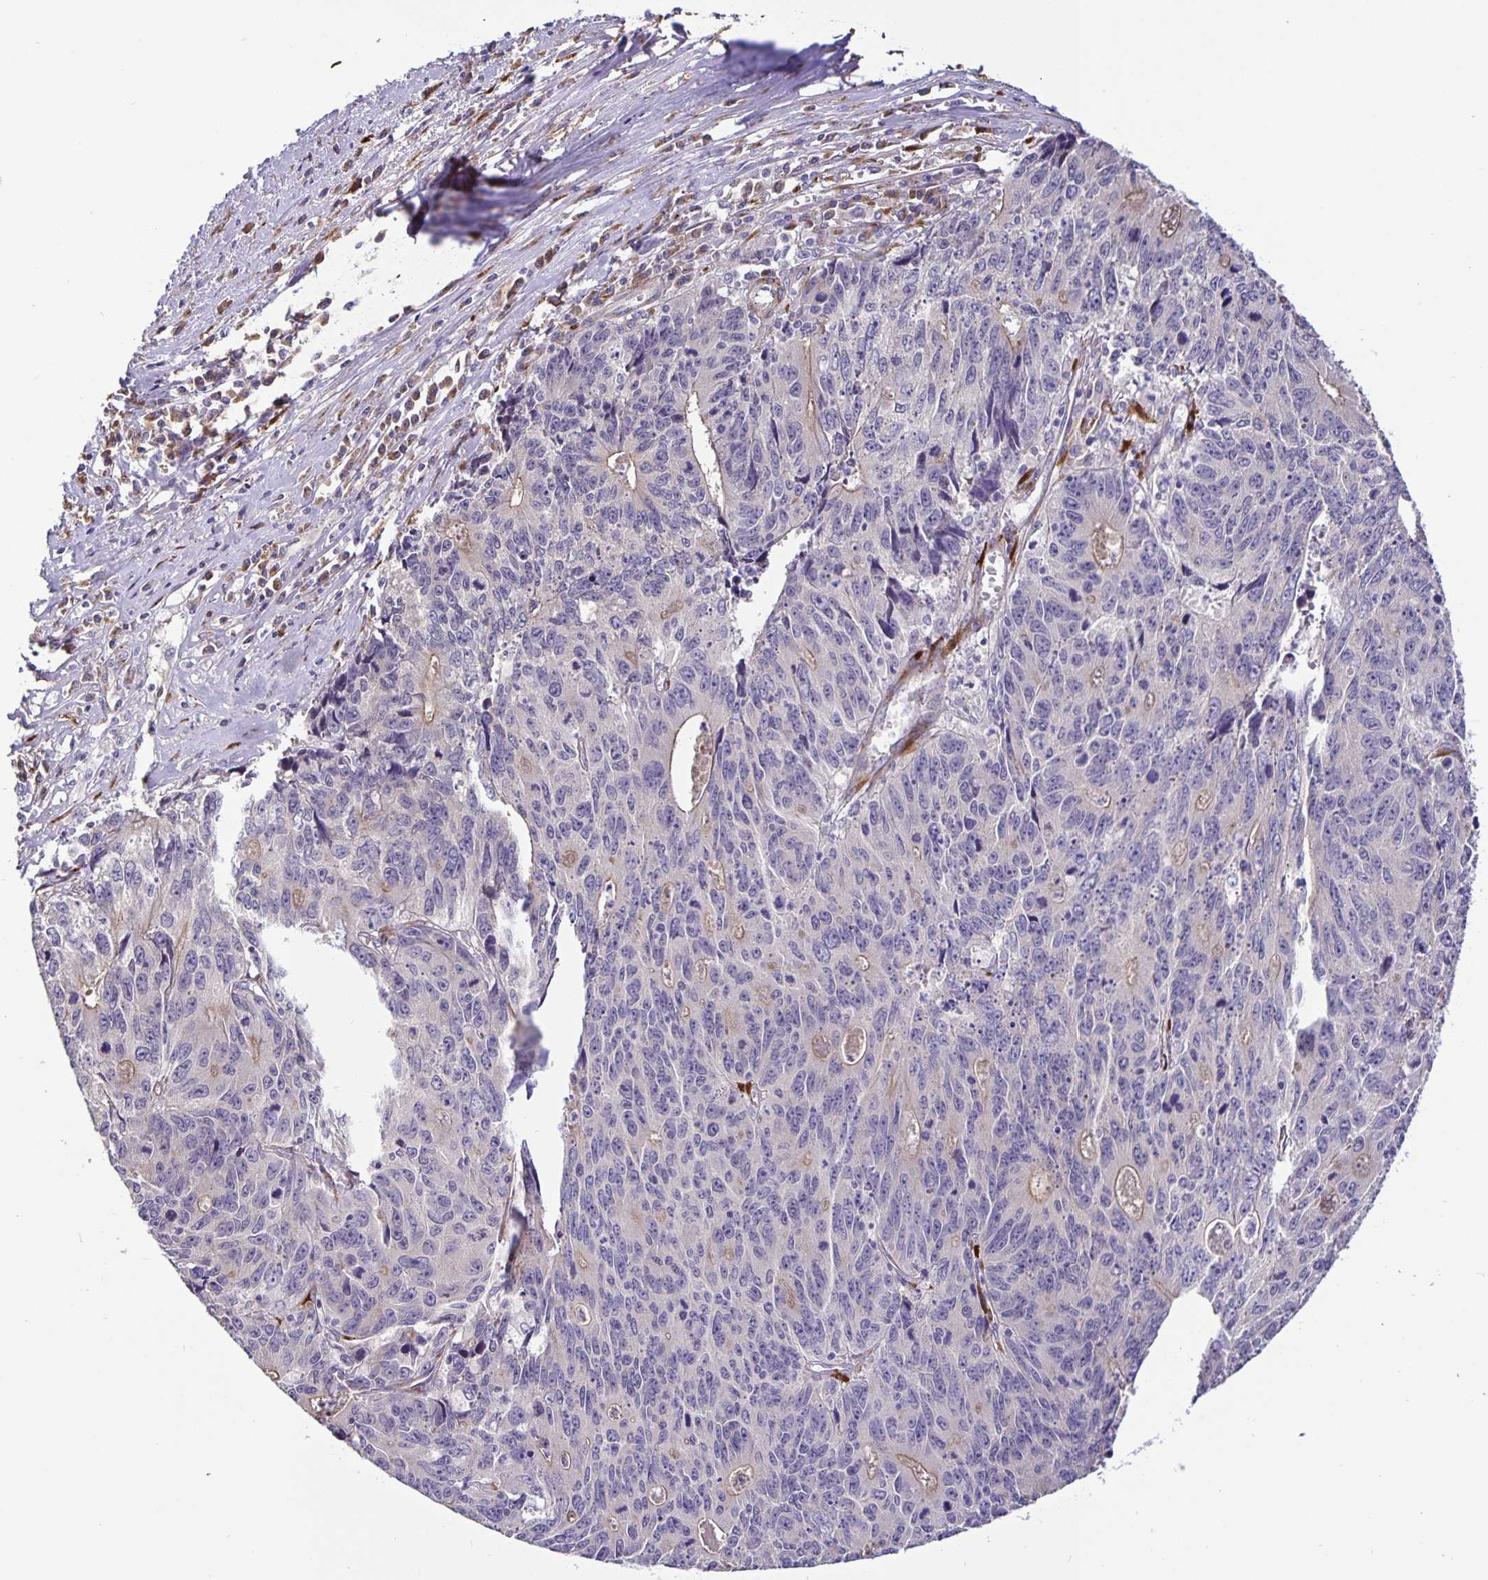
{"staining": {"intensity": "negative", "quantity": "none", "location": "none"}, "tissue": "liver cancer", "cell_type": "Tumor cells", "image_type": "cancer", "snomed": [{"axis": "morphology", "description": "Cholangiocarcinoma"}, {"axis": "topography", "description": "Liver"}], "caption": "Tumor cells show no significant positivity in cholangiocarcinoma (liver).", "gene": "EML6", "patient": {"sex": "male", "age": 65}}